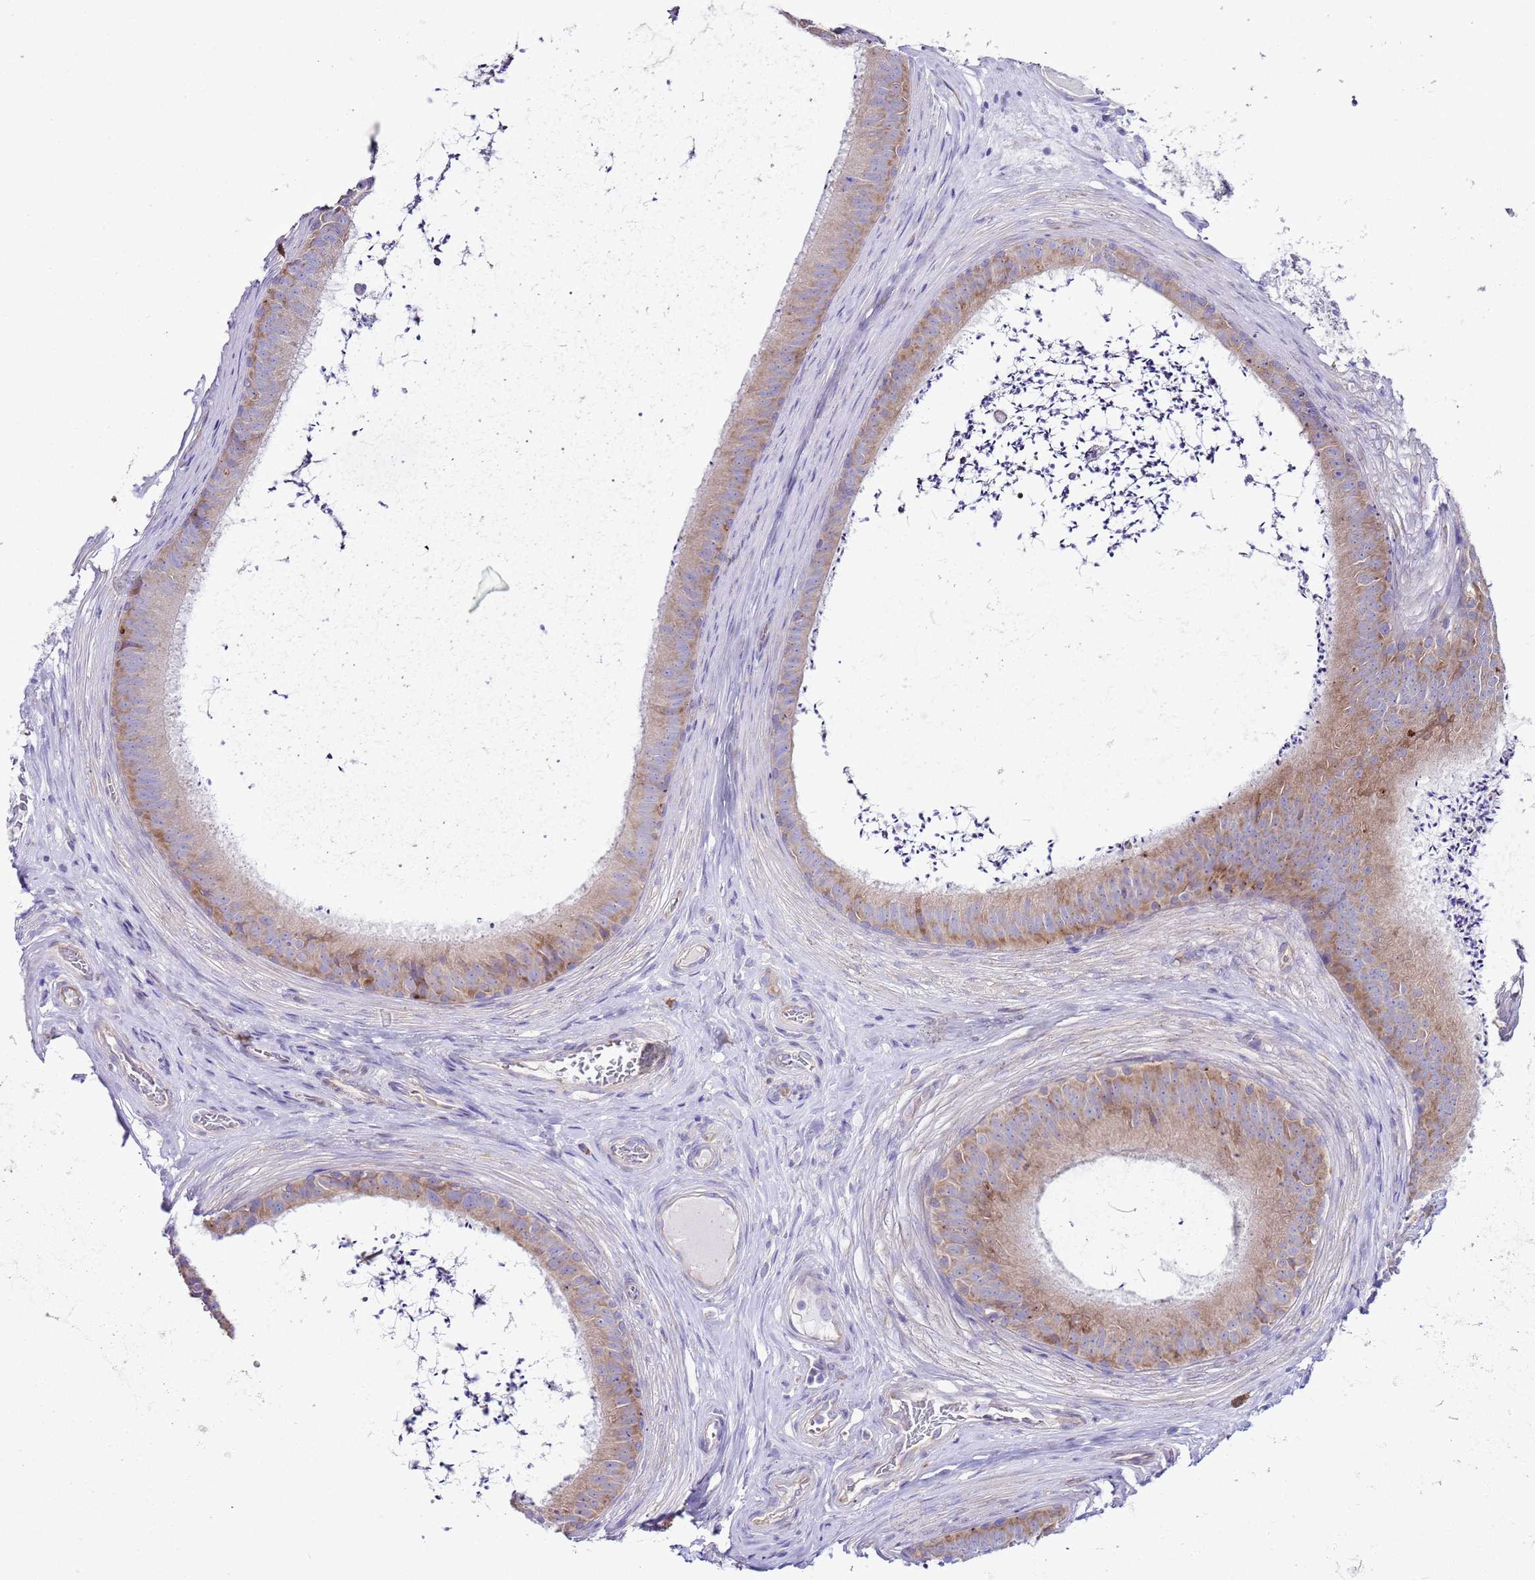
{"staining": {"intensity": "moderate", "quantity": ">75%", "location": "cytoplasmic/membranous"}, "tissue": "epididymis", "cell_type": "Glandular cells", "image_type": "normal", "snomed": [{"axis": "morphology", "description": "Normal tissue, NOS"}, {"axis": "topography", "description": "Testis"}, {"axis": "topography", "description": "Epididymis"}], "caption": "A micrograph of human epididymis stained for a protein displays moderate cytoplasmic/membranous brown staining in glandular cells. (brown staining indicates protein expression, while blue staining denotes nuclei).", "gene": "RPS10", "patient": {"sex": "male", "age": 41}}